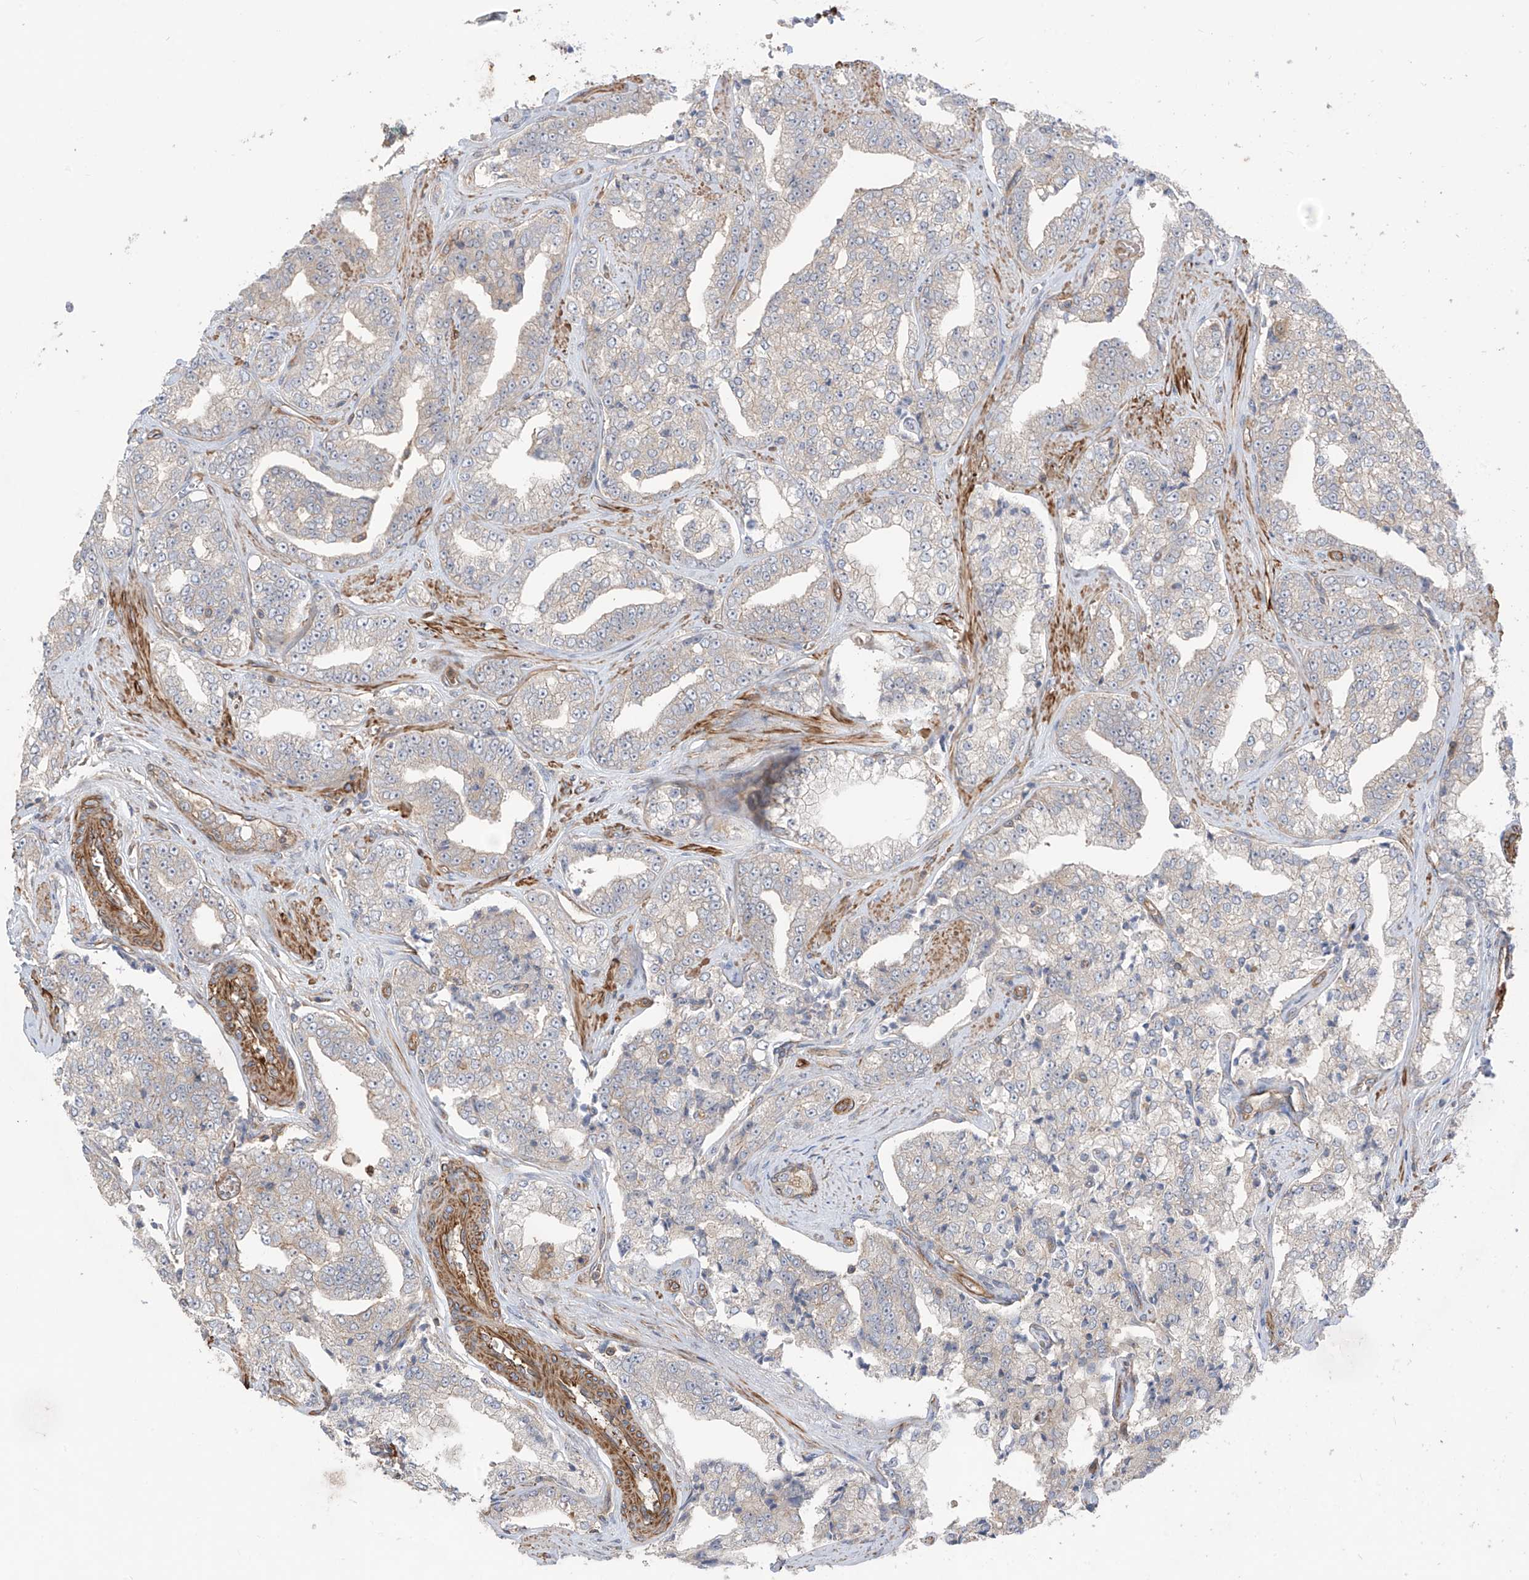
{"staining": {"intensity": "negative", "quantity": "none", "location": "none"}, "tissue": "prostate cancer", "cell_type": "Tumor cells", "image_type": "cancer", "snomed": [{"axis": "morphology", "description": "Adenocarcinoma, High grade"}, {"axis": "topography", "description": "Prostate"}], "caption": "Prostate cancer (adenocarcinoma (high-grade)) was stained to show a protein in brown. There is no significant expression in tumor cells.", "gene": "TRMU", "patient": {"sex": "male", "age": 71}}